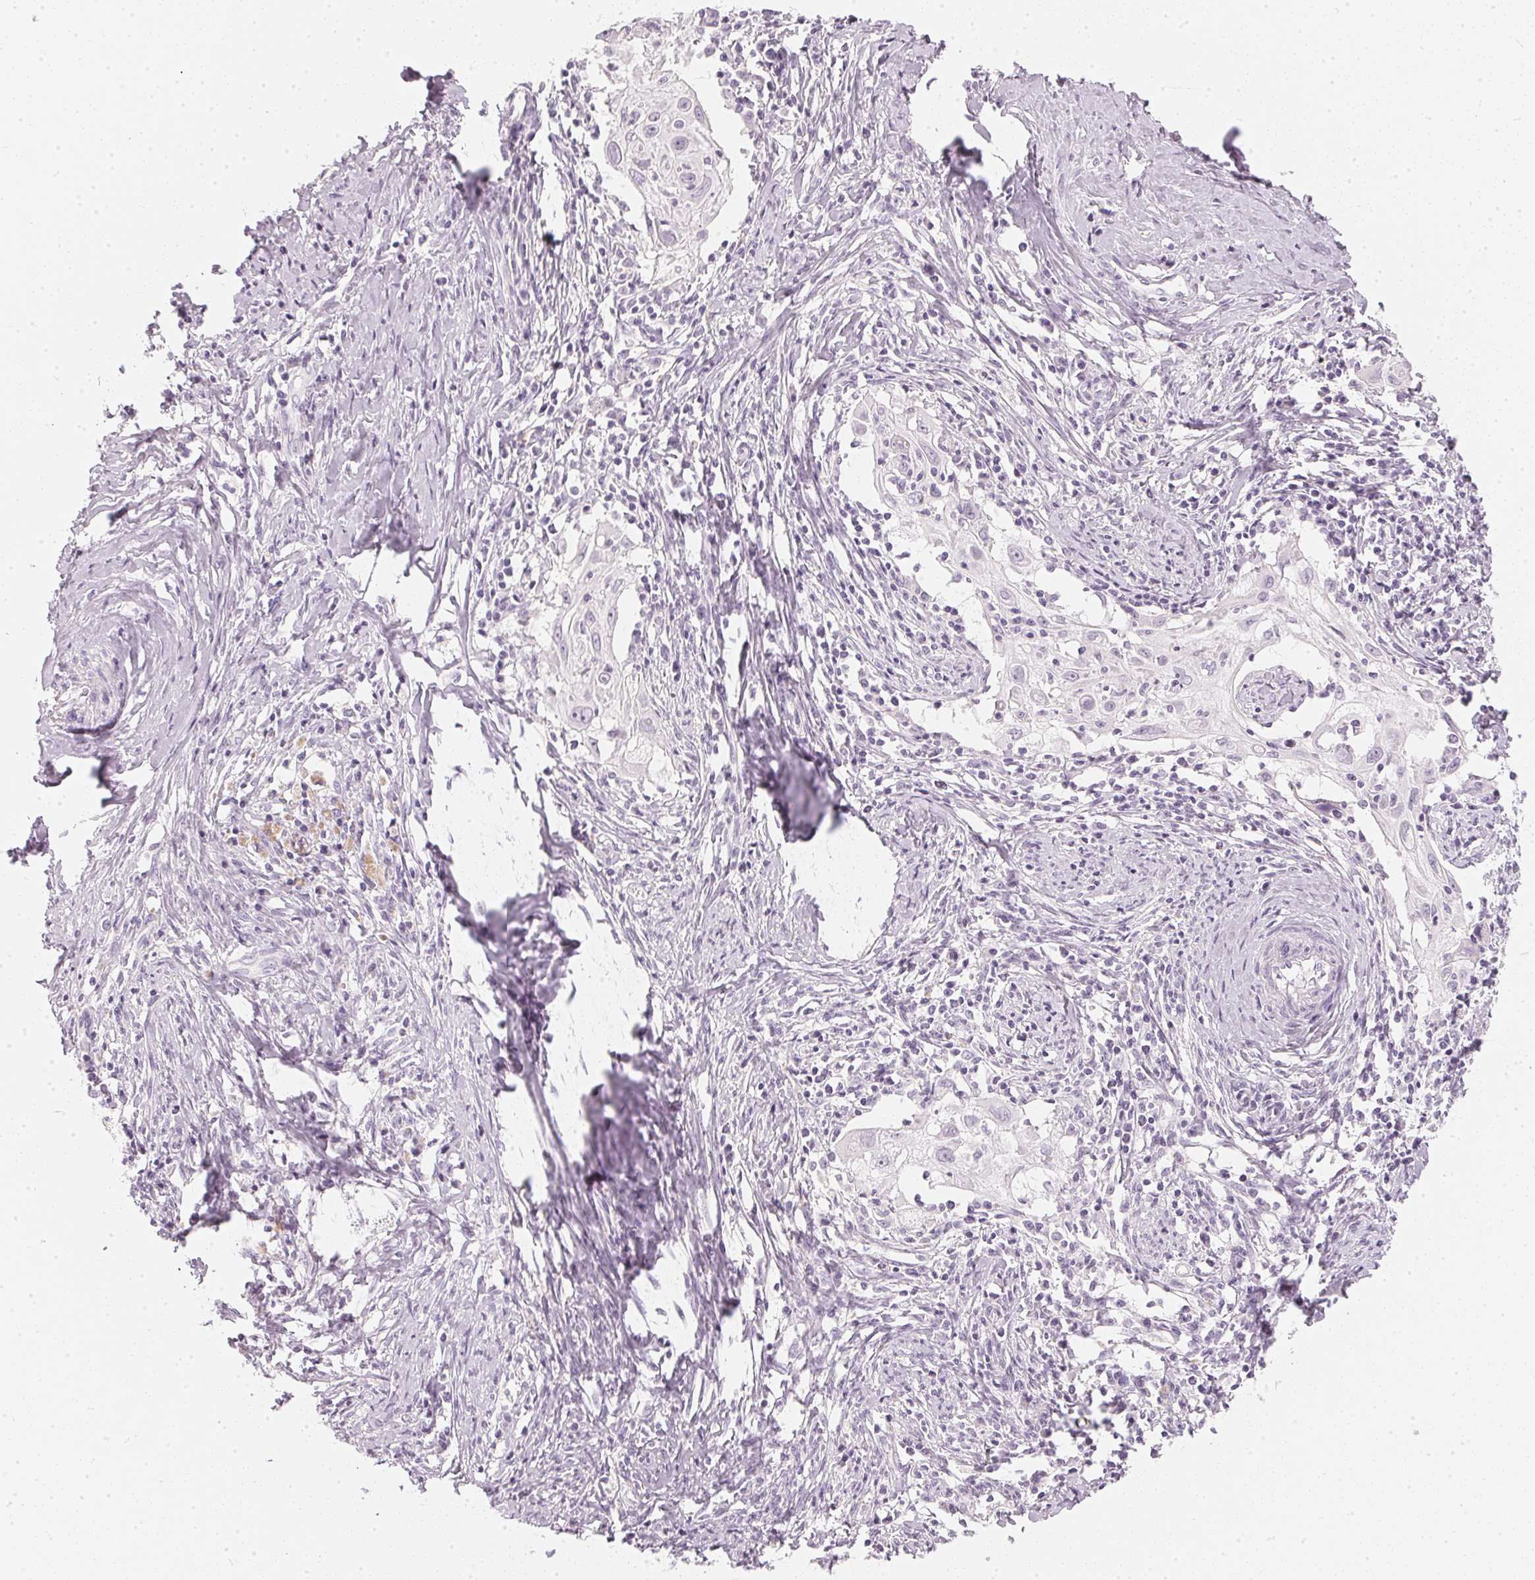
{"staining": {"intensity": "negative", "quantity": "none", "location": "none"}, "tissue": "cervical cancer", "cell_type": "Tumor cells", "image_type": "cancer", "snomed": [{"axis": "morphology", "description": "Squamous cell carcinoma, NOS"}, {"axis": "topography", "description": "Cervix"}], "caption": "Cervical cancer (squamous cell carcinoma) was stained to show a protein in brown. There is no significant expression in tumor cells.", "gene": "CHST4", "patient": {"sex": "female", "age": 30}}